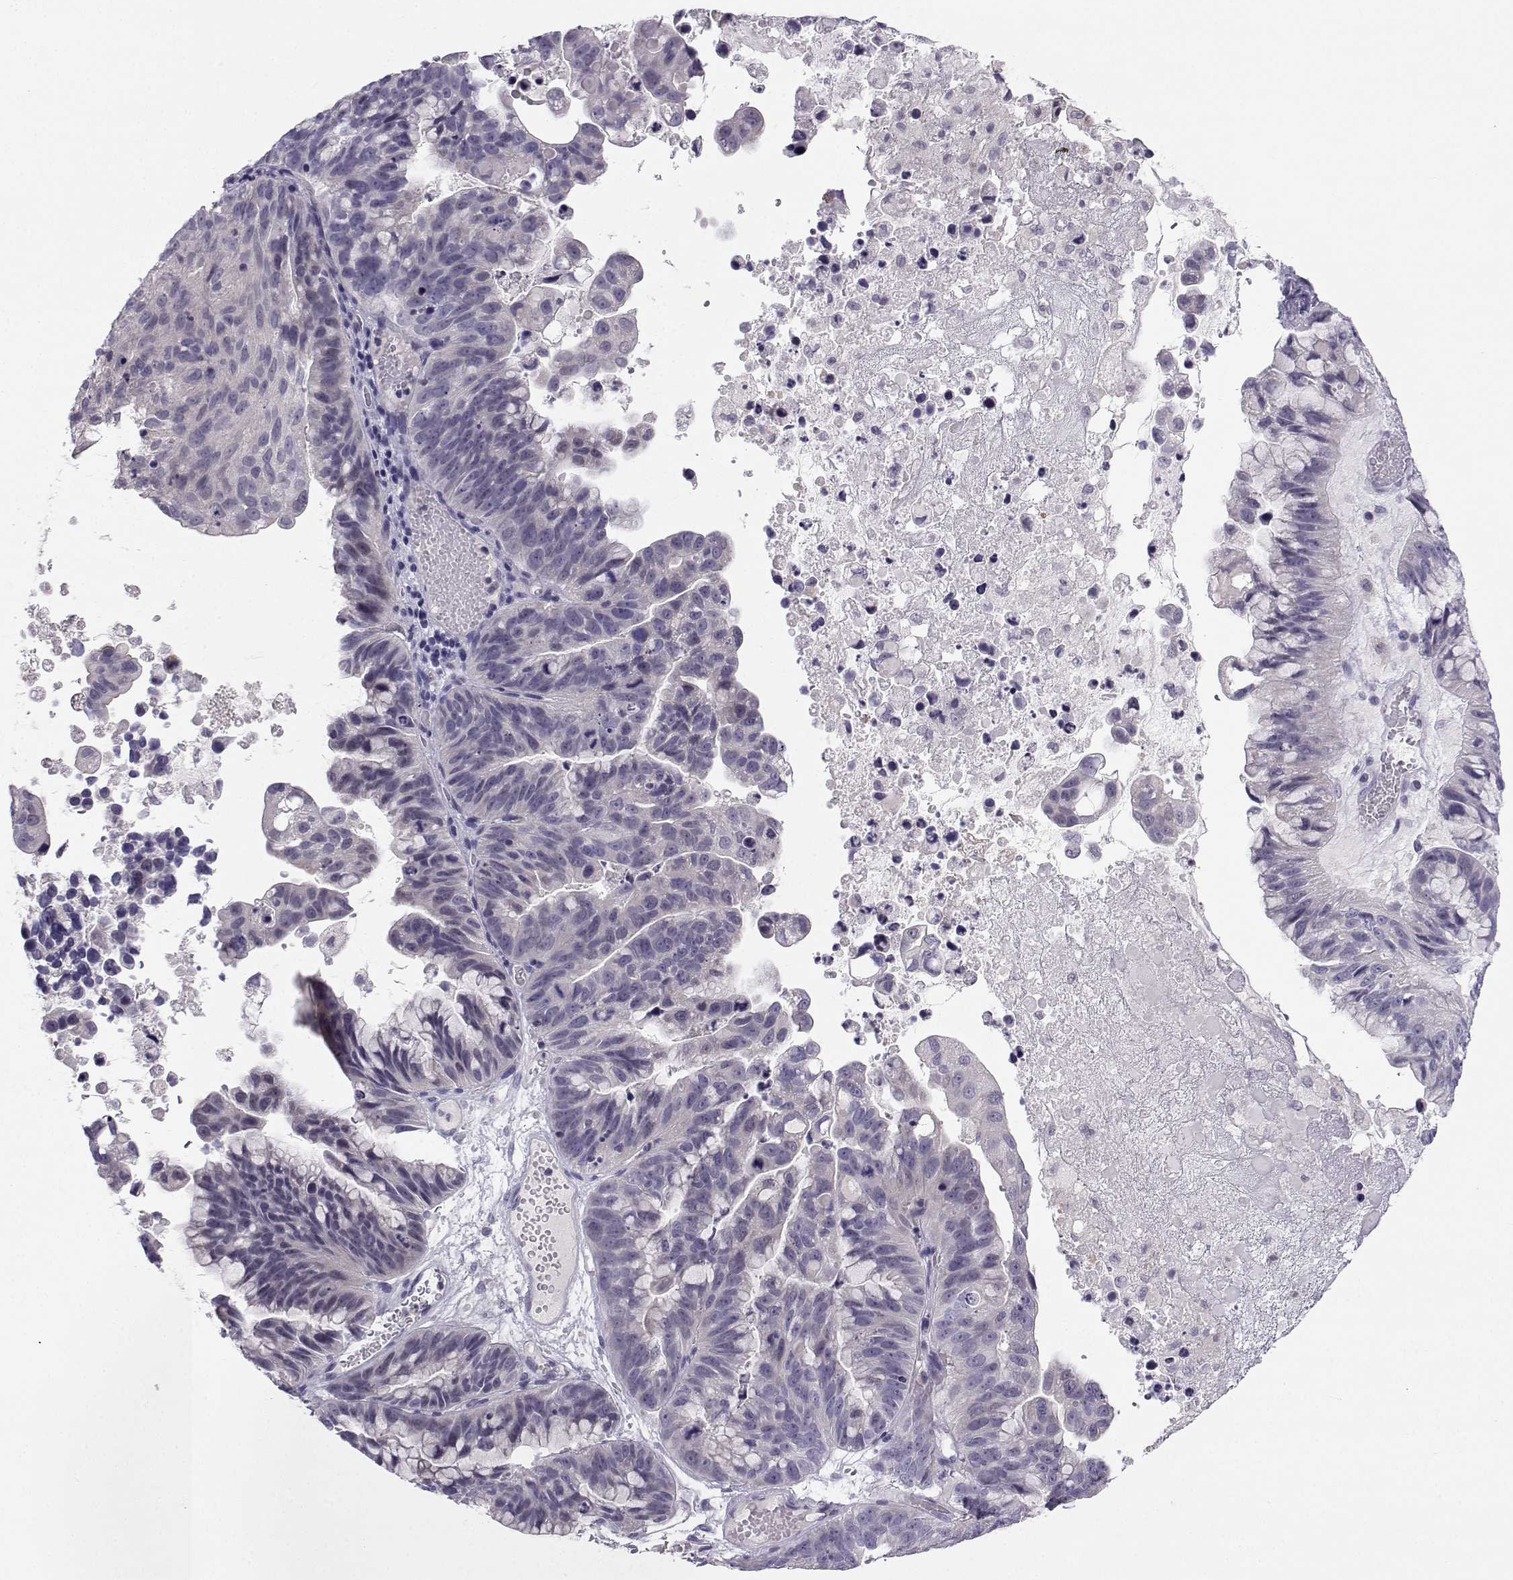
{"staining": {"intensity": "negative", "quantity": "none", "location": "none"}, "tissue": "ovarian cancer", "cell_type": "Tumor cells", "image_type": "cancer", "snomed": [{"axis": "morphology", "description": "Cystadenocarcinoma, mucinous, NOS"}, {"axis": "topography", "description": "Ovary"}], "caption": "An image of human ovarian cancer (mucinous cystadenocarcinoma) is negative for staining in tumor cells.", "gene": "MROH7", "patient": {"sex": "female", "age": 76}}